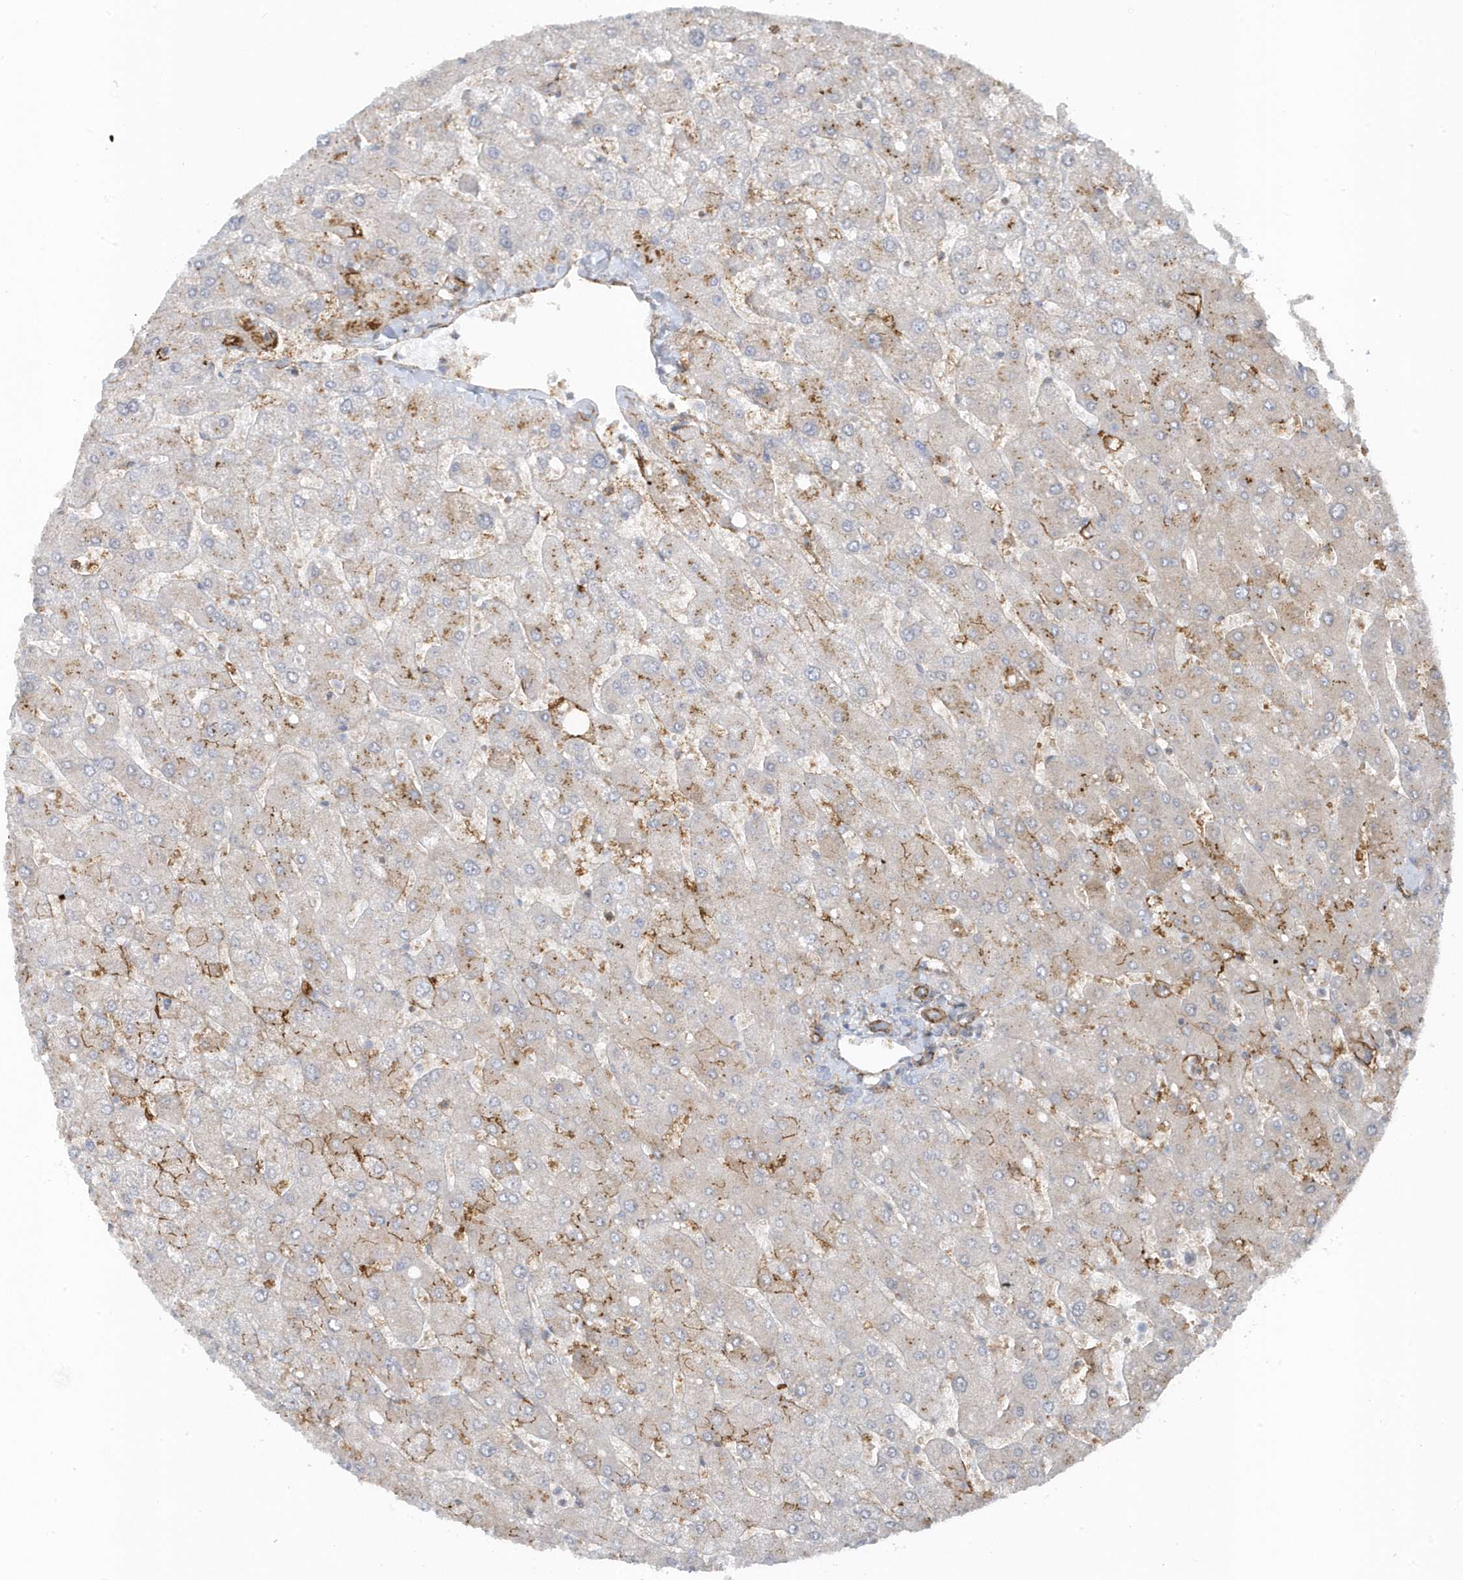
{"staining": {"intensity": "negative", "quantity": "none", "location": "none"}, "tissue": "liver", "cell_type": "Cholangiocytes", "image_type": "normal", "snomed": [{"axis": "morphology", "description": "Normal tissue, NOS"}, {"axis": "topography", "description": "Liver"}], "caption": "This image is of unremarkable liver stained with immunohistochemistry to label a protein in brown with the nuclei are counter-stained blue. There is no expression in cholangiocytes. (DAB (3,3'-diaminobenzidine) immunohistochemistry (IHC) visualized using brightfield microscopy, high magnification).", "gene": "CACNB2", "patient": {"sex": "male", "age": 55}}